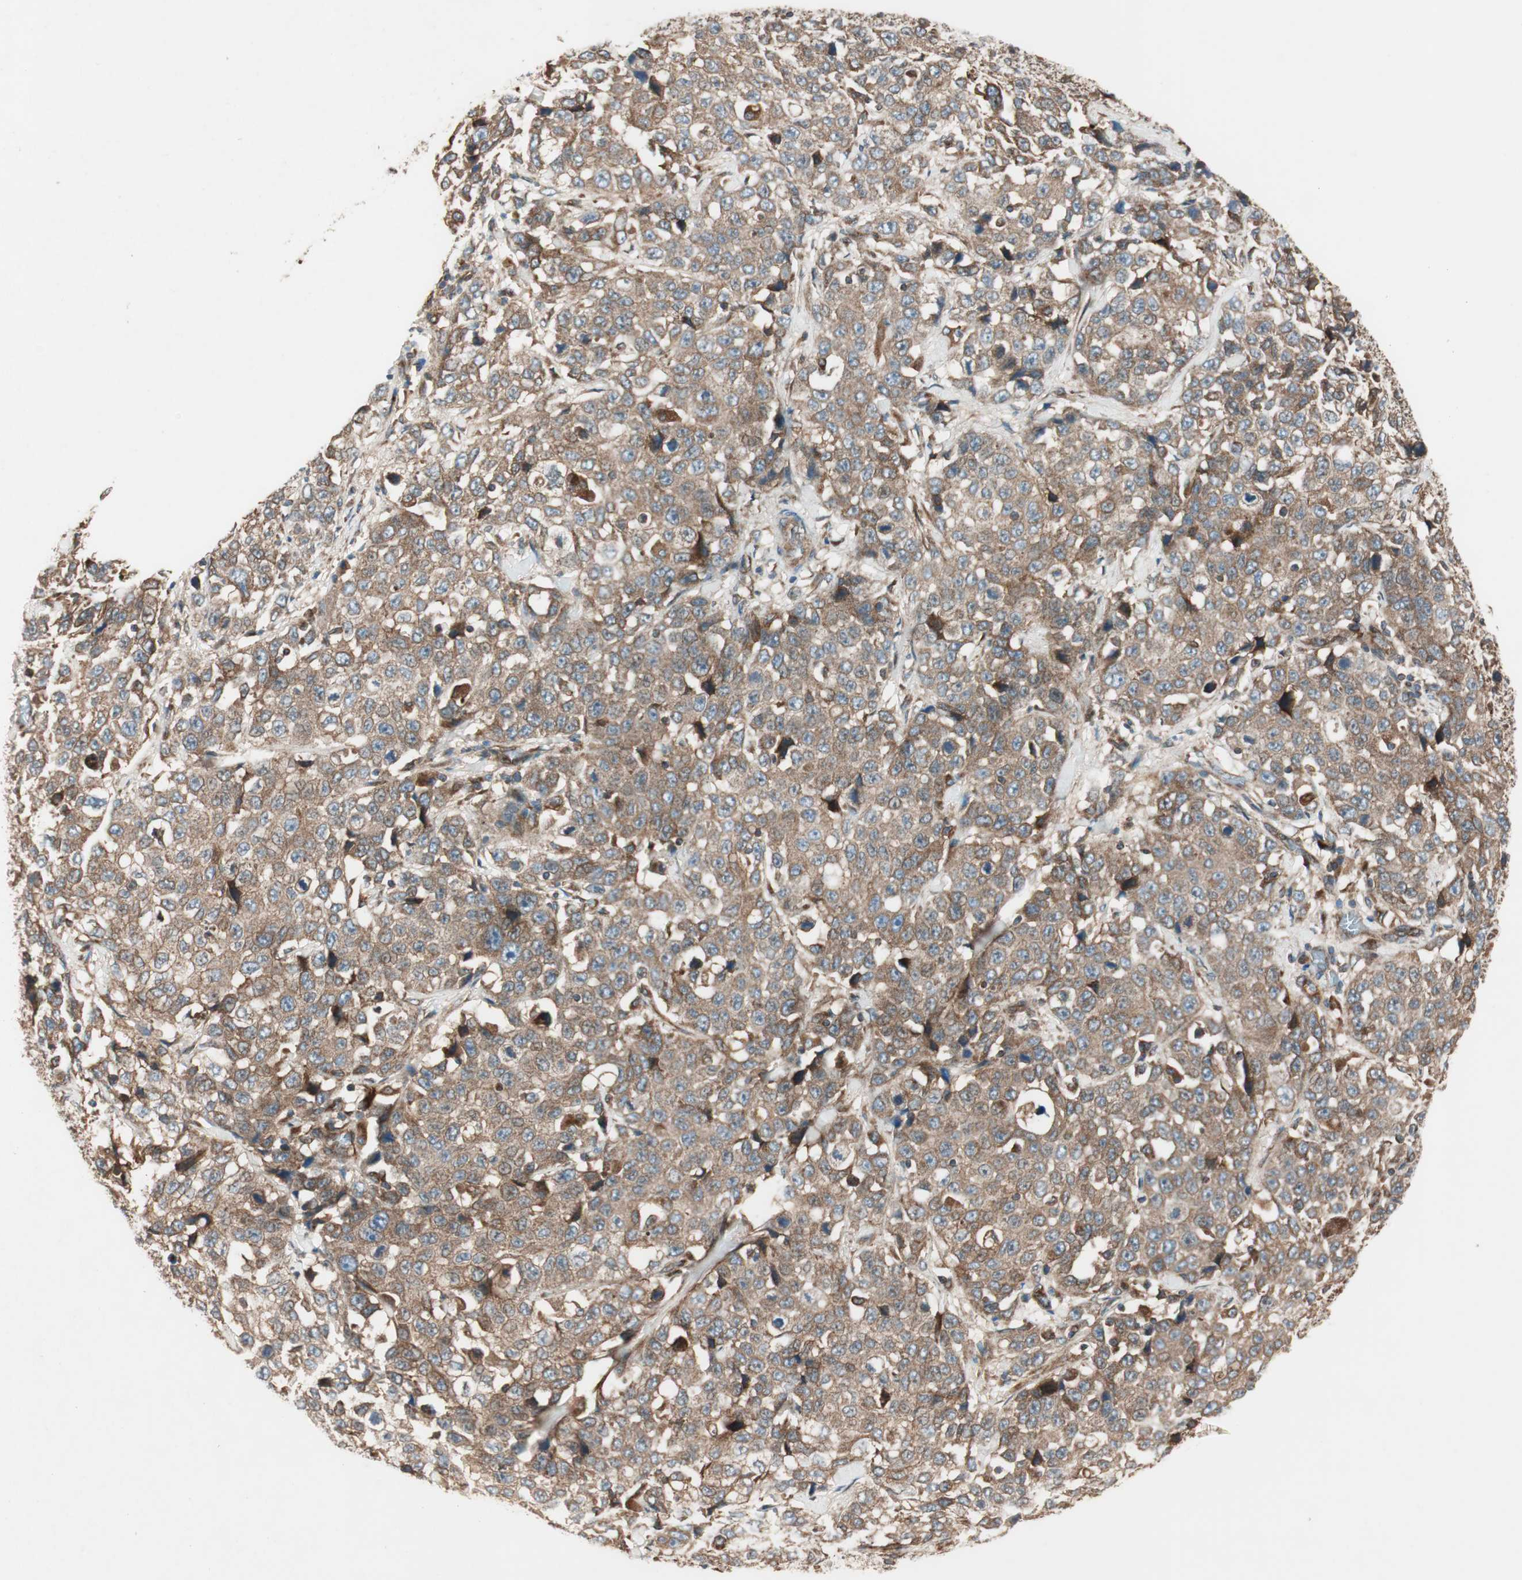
{"staining": {"intensity": "moderate", "quantity": ">75%", "location": "cytoplasmic/membranous"}, "tissue": "stomach cancer", "cell_type": "Tumor cells", "image_type": "cancer", "snomed": [{"axis": "morphology", "description": "Normal tissue, NOS"}, {"axis": "morphology", "description": "Adenocarcinoma, NOS"}, {"axis": "topography", "description": "Stomach"}], "caption": "Tumor cells reveal medium levels of moderate cytoplasmic/membranous positivity in about >75% of cells in stomach adenocarcinoma.", "gene": "RAB5A", "patient": {"sex": "male", "age": 48}}